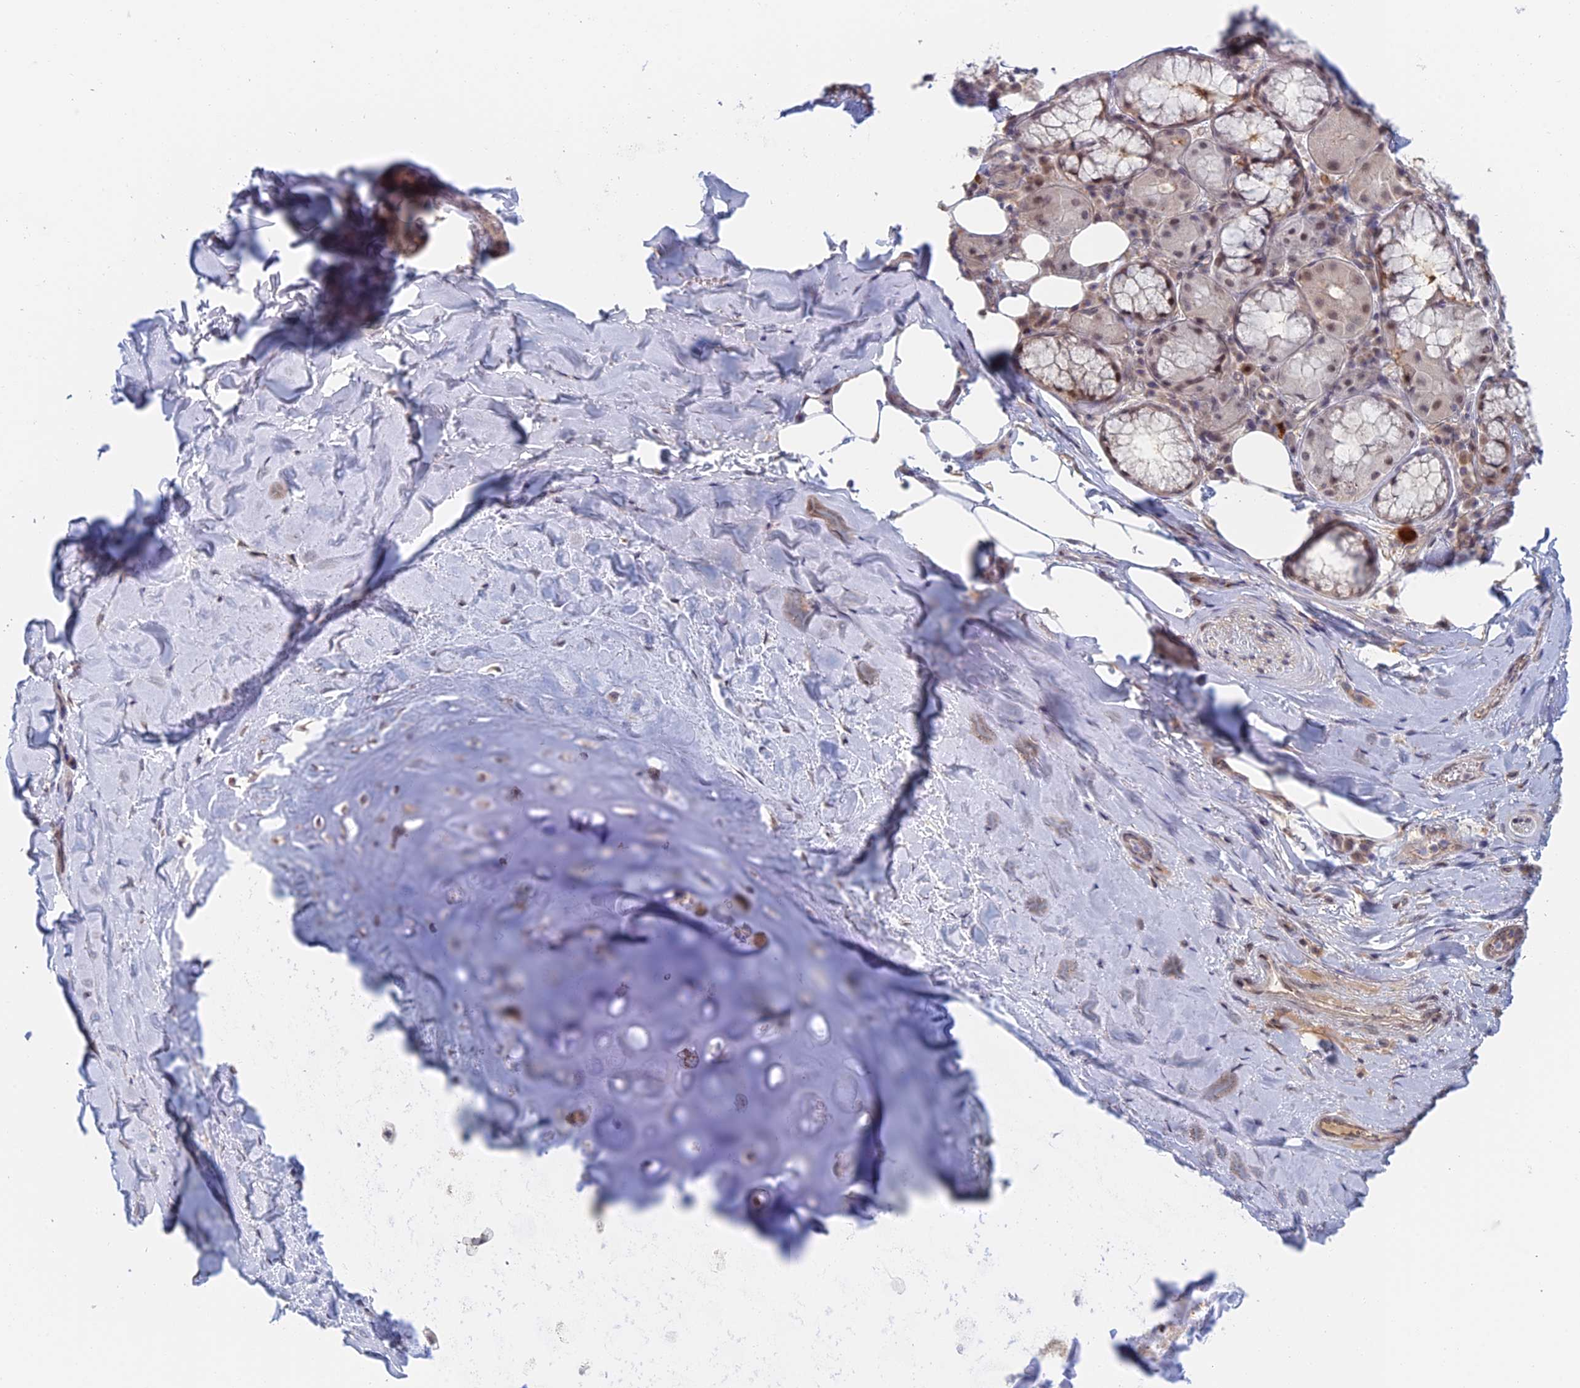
{"staining": {"intensity": "weak", "quantity": "<25%", "location": "cytoplasmic/membranous"}, "tissue": "adipose tissue", "cell_type": "Adipocytes", "image_type": "normal", "snomed": [{"axis": "morphology", "description": "Normal tissue, NOS"}, {"axis": "topography", "description": "Lymph node"}, {"axis": "topography", "description": "Cartilage tissue"}, {"axis": "topography", "description": "Bronchus"}], "caption": "Adipocytes are negative for protein expression in normal human adipose tissue. (DAB (3,3'-diaminobenzidine) immunohistochemistry visualized using brightfield microscopy, high magnification).", "gene": "ZUP1", "patient": {"sex": "male", "age": 63}}